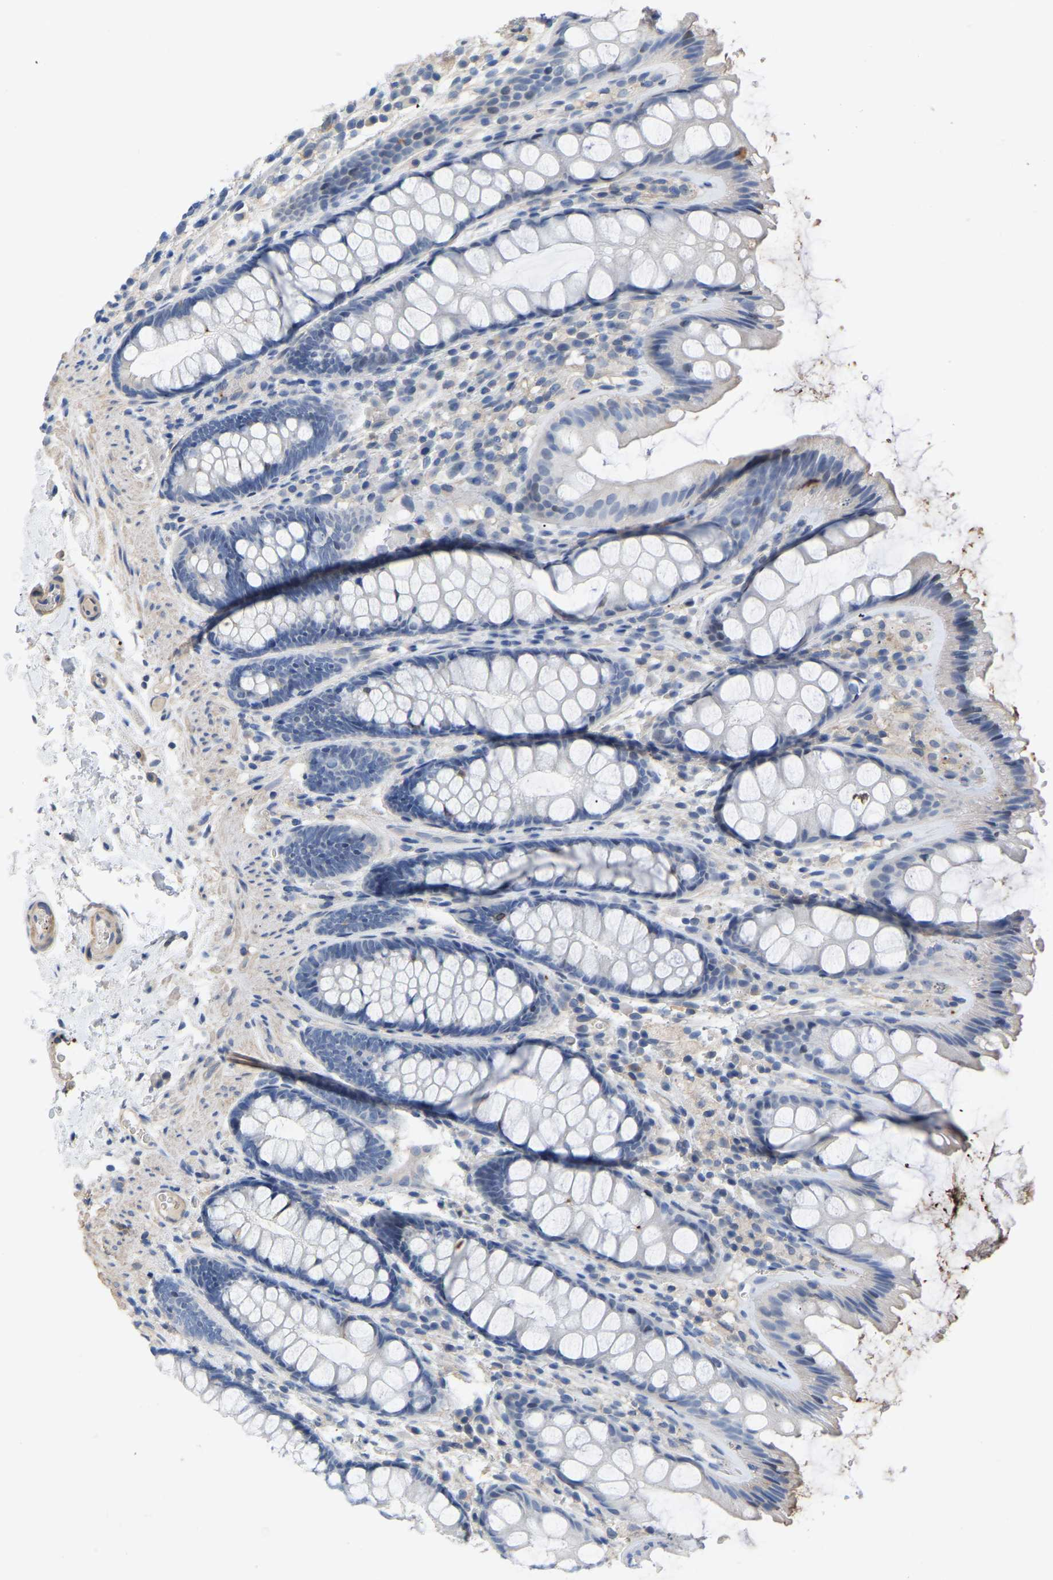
{"staining": {"intensity": "negative", "quantity": "none", "location": "none"}, "tissue": "colon", "cell_type": "Endothelial cells", "image_type": "normal", "snomed": [{"axis": "morphology", "description": "Normal tissue, NOS"}, {"axis": "topography", "description": "Colon"}], "caption": "Immunohistochemistry (IHC) histopathology image of benign colon: human colon stained with DAB exhibits no significant protein positivity in endothelial cells.", "gene": "ZNF449", "patient": {"sex": "female", "age": 56}}